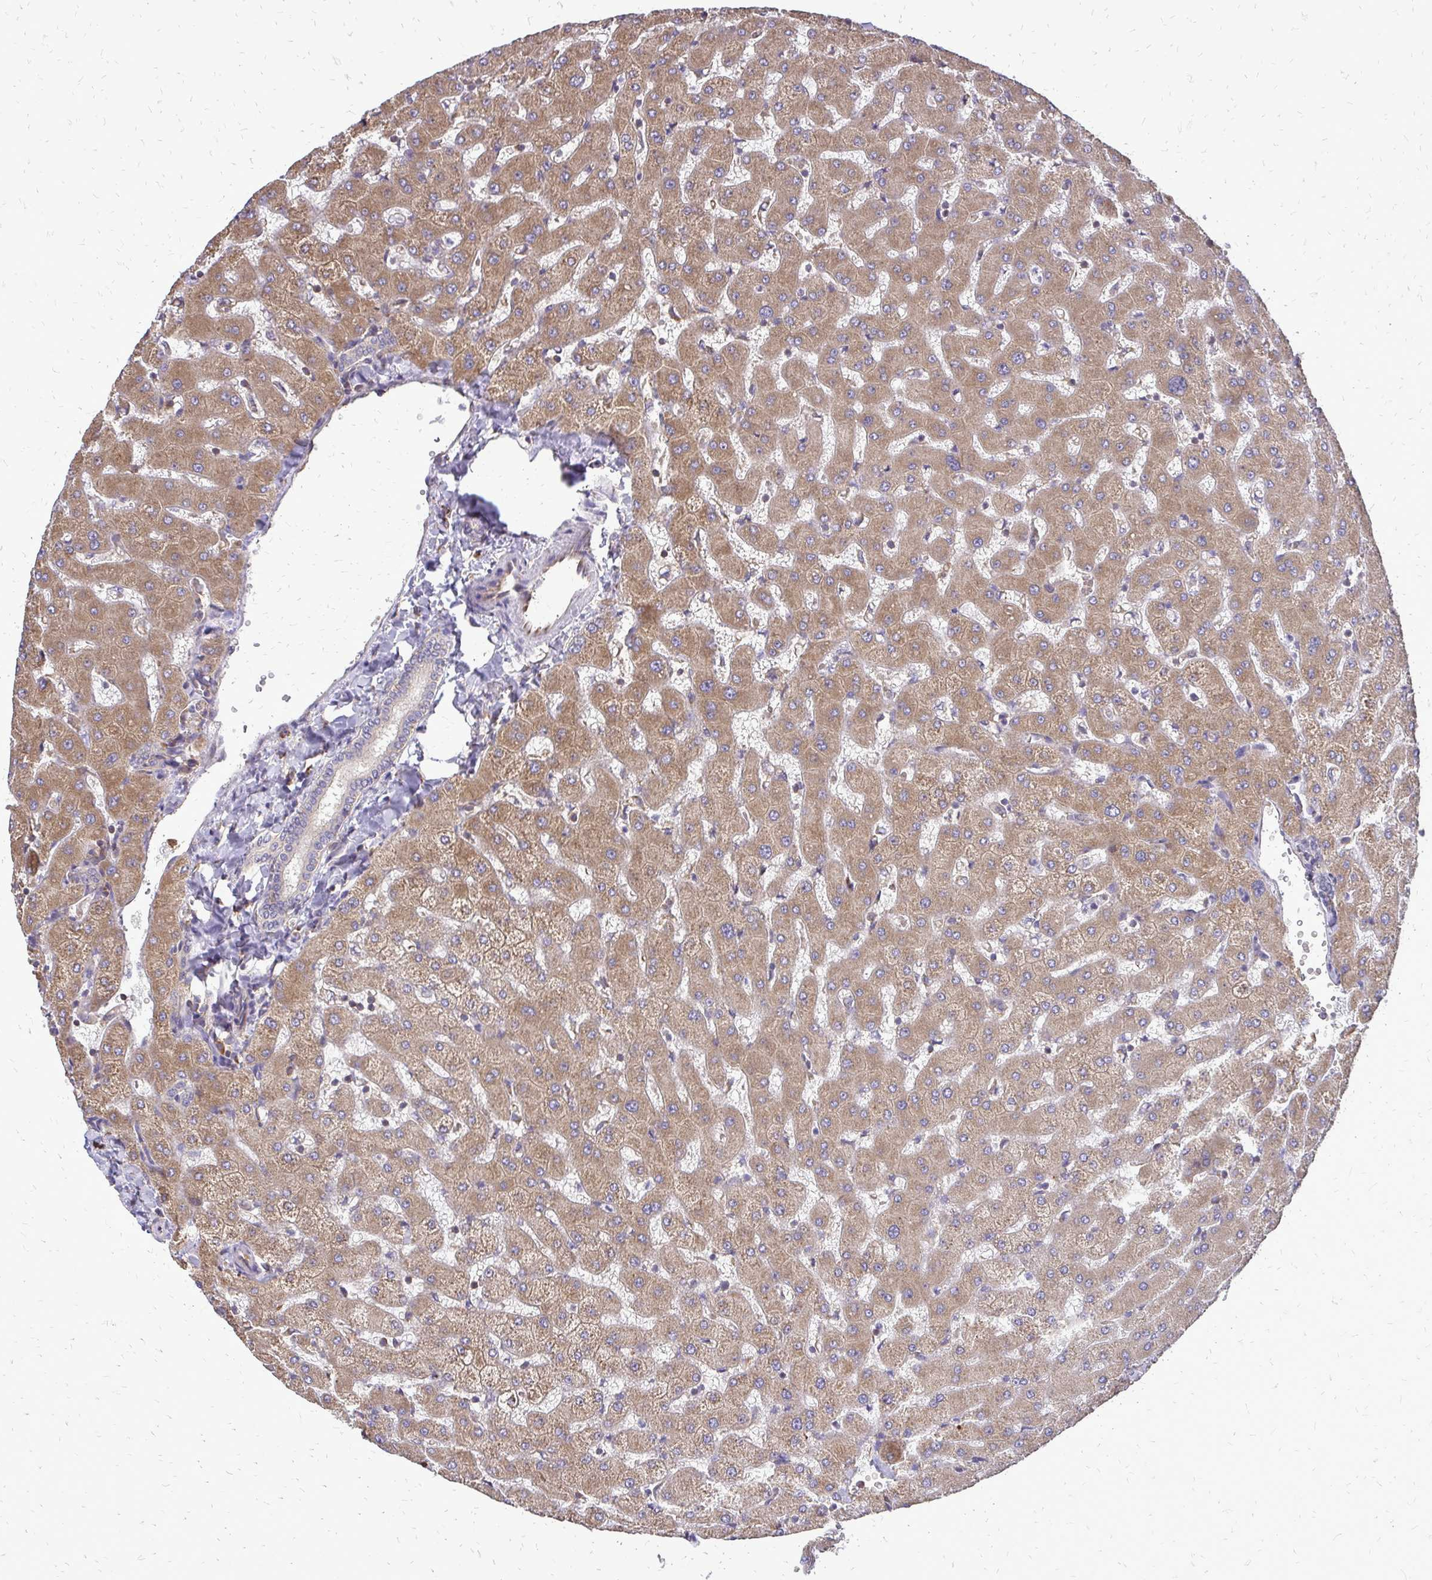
{"staining": {"intensity": "negative", "quantity": "none", "location": "none"}, "tissue": "liver", "cell_type": "Cholangiocytes", "image_type": "normal", "snomed": [{"axis": "morphology", "description": "Normal tissue, NOS"}, {"axis": "topography", "description": "Liver"}], "caption": "Immunohistochemistry (IHC) of normal liver exhibits no positivity in cholangiocytes.", "gene": "RPS3", "patient": {"sex": "female", "age": 63}}